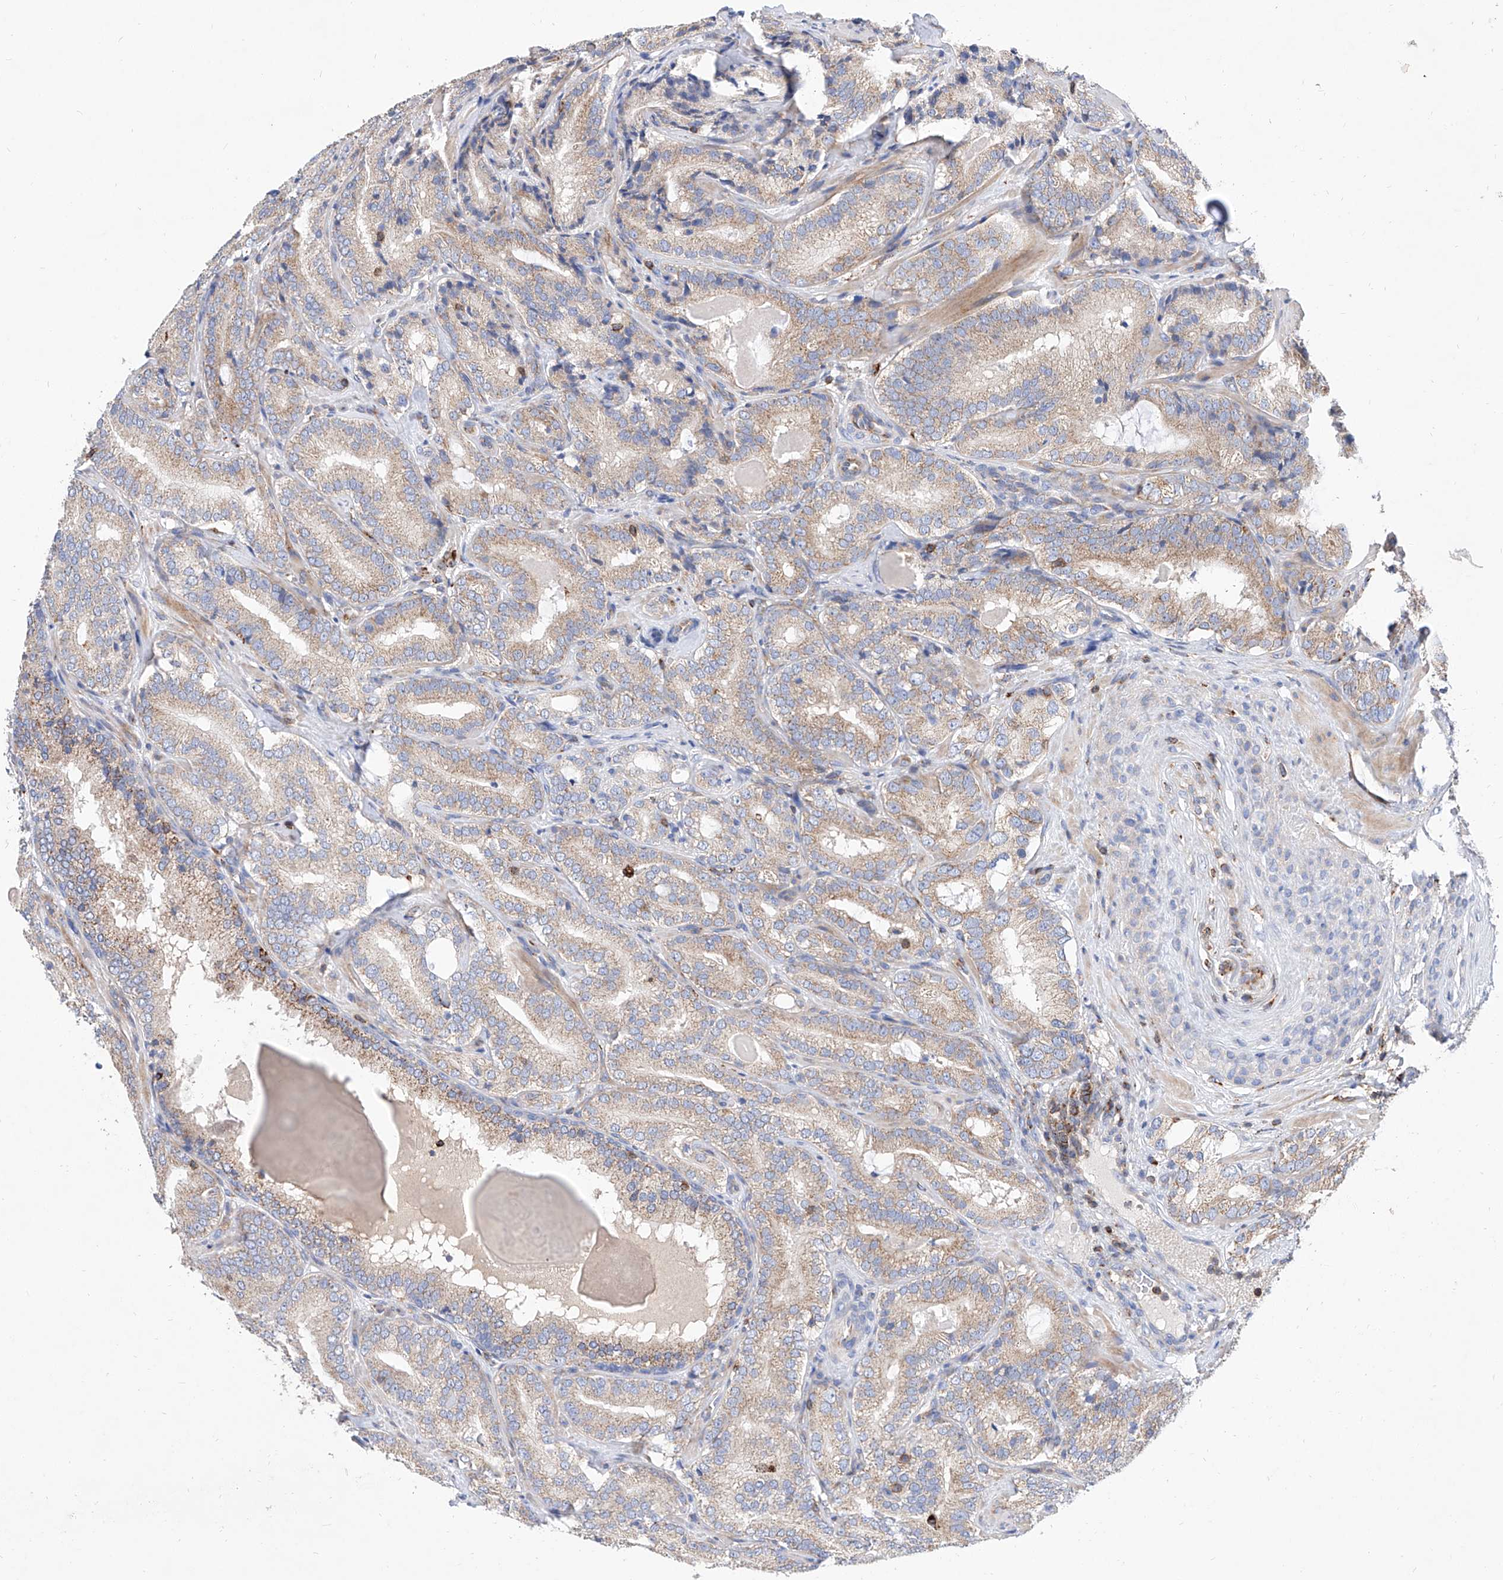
{"staining": {"intensity": "moderate", "quantity": "25%-75%", "location": "cytoplasmic/membranous"}, "tissue": "prostate cancer", "cell_type": "Tumor cells", "image_type": "cancer", "snomed": [{"axis": "morphology", "description": "Adenocarcinoma, High grade"}, {"axis": "topography", "description": "Prostate"}], "caption": "This is an image of immunohistochemistry (IHC) staining of prostate cancer (high-grade adenocarcinoma), which shows moderate staining in the cytoplasmic/membranous of tumor cells.", "gene": "CPNE5", "patient": {"sex": "male", "age": 57}}